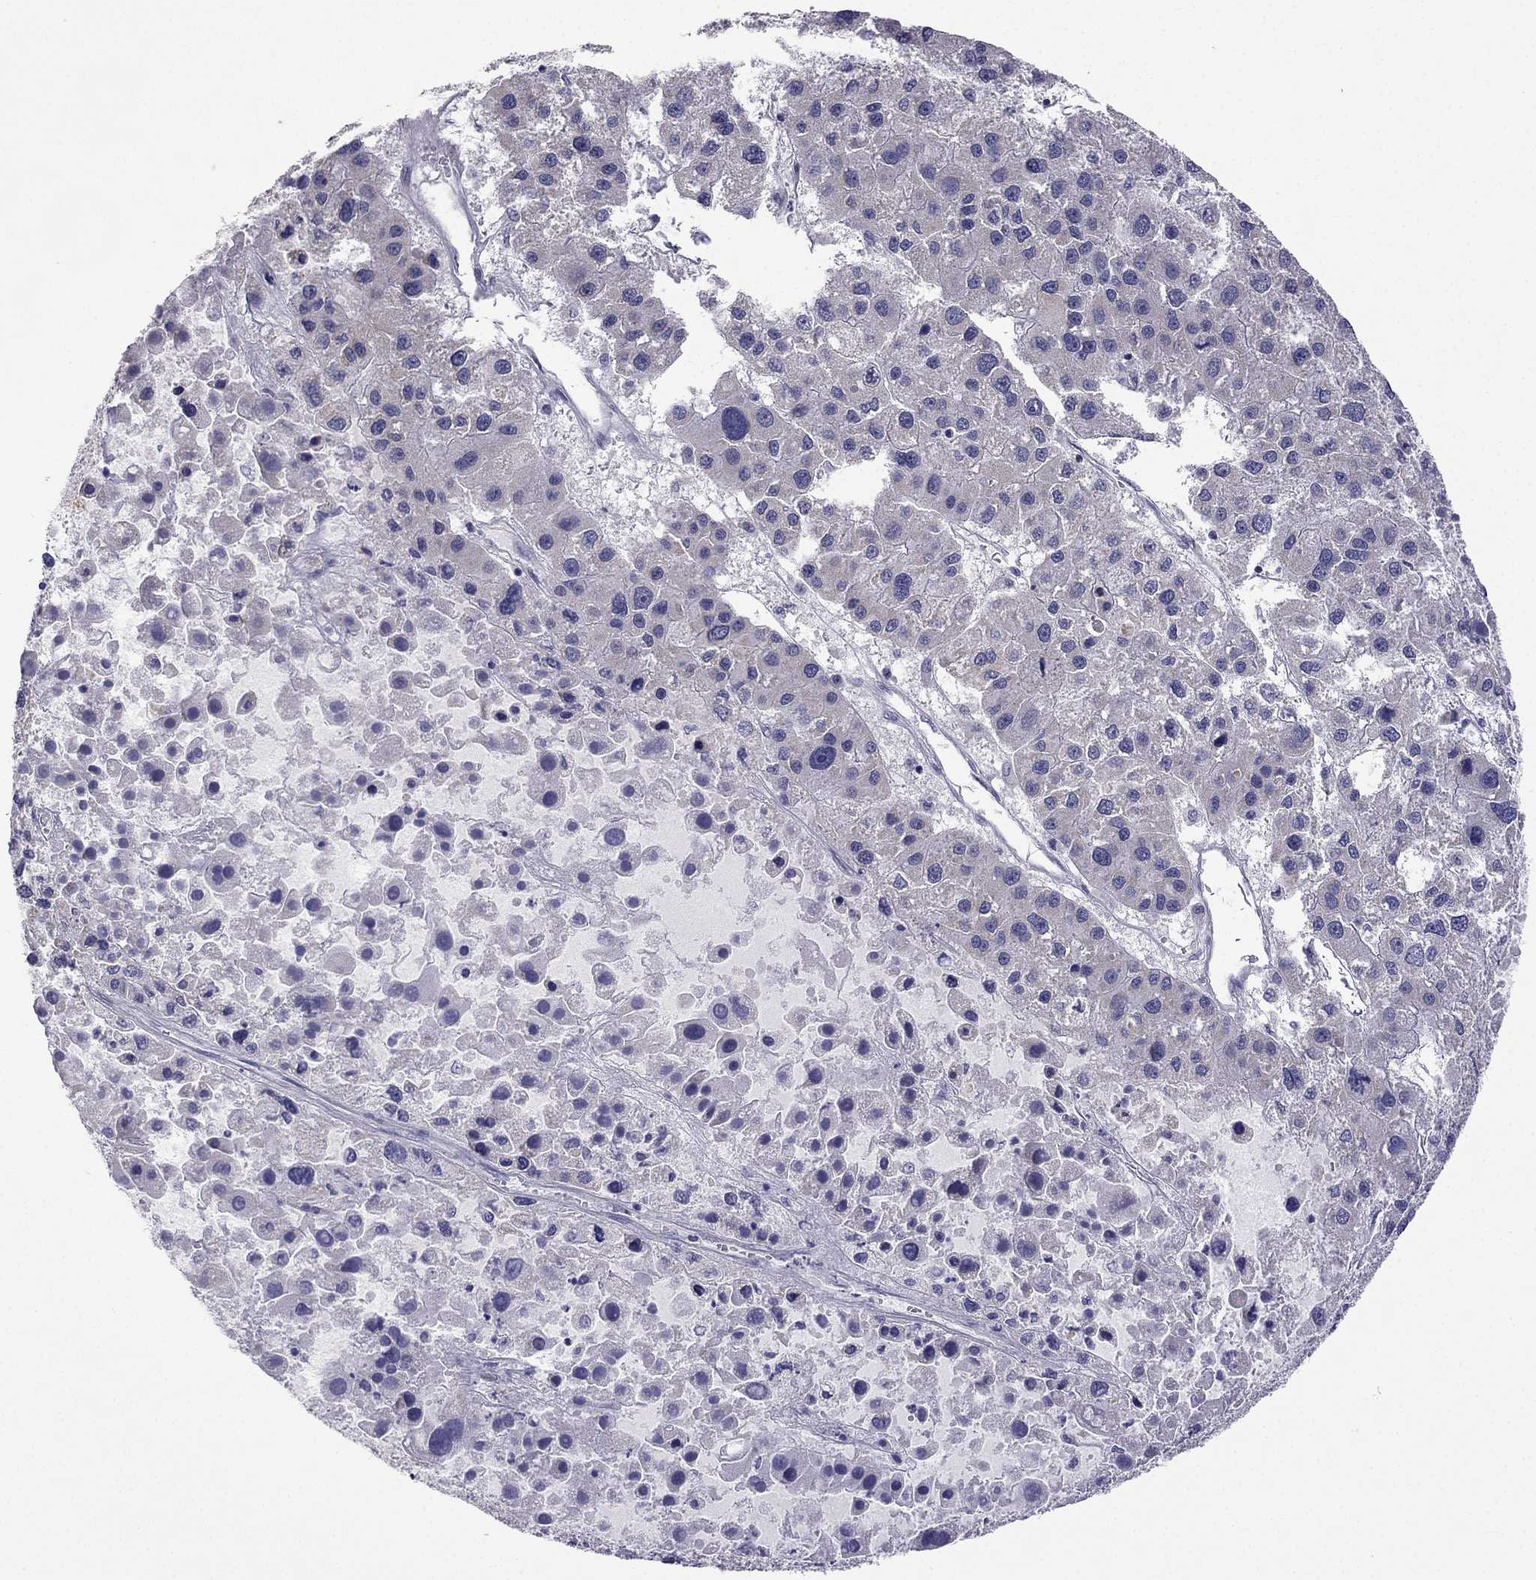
{"staining": {"intensity": "negative", "quantity": "none", "location": "none"}, "tissue": "liver cancer", "cell_type": "Tumor cells", "image_type": "cancer", "snomed": [{"axis": "morphology", "description": "Carcinoma, Hepatocellular, NOS"}, {"axis": "topography", "description": "Liver"}], "caption": "There is no significant positivity in tumor cells of liver cancer. (DAB (3,3'-diaminobenzidine) immunohistochemistry with hematoxylin counter stain).", "gene": "C5orf49", "patient": {"sex": "male", "age": 73}}